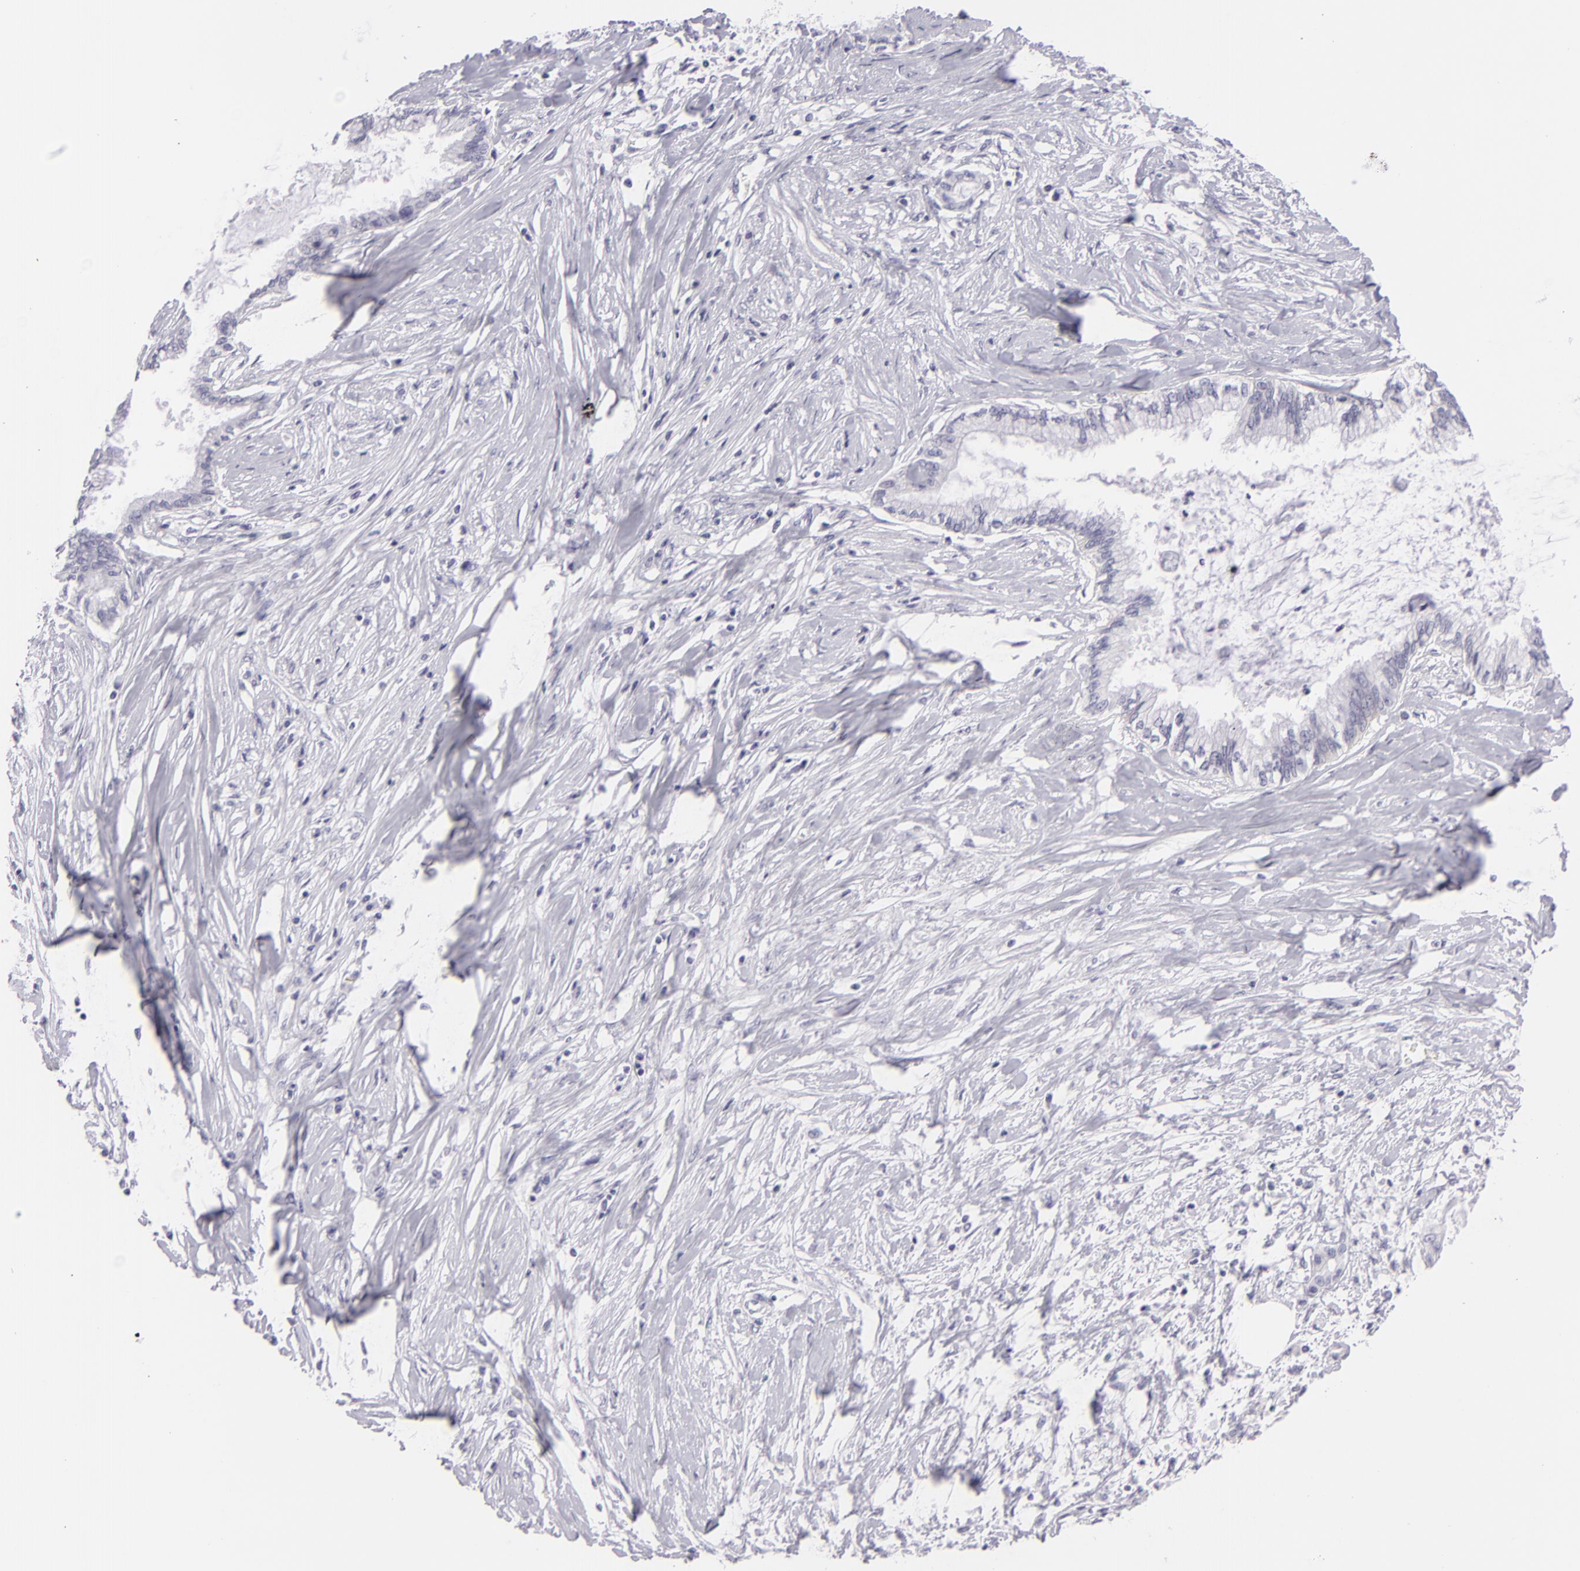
{"staining": {"intensity": "negative", "quantity": "none", "location": "none"}, "tissue": "pancreatic cancer", "cell_type": "Tumor cells", "image_type": "cancer", "snomed": [{"axis": "morphology", "description": "Adenocarcinoma, NOS"}, {"axis": "topography", "description": "Pancreas"}], "caption": "Tumor cells show no significant protein expression in pancreatic cancer.", "gene": "DLG4", "patient": {"sex": "female", "age": 64}}